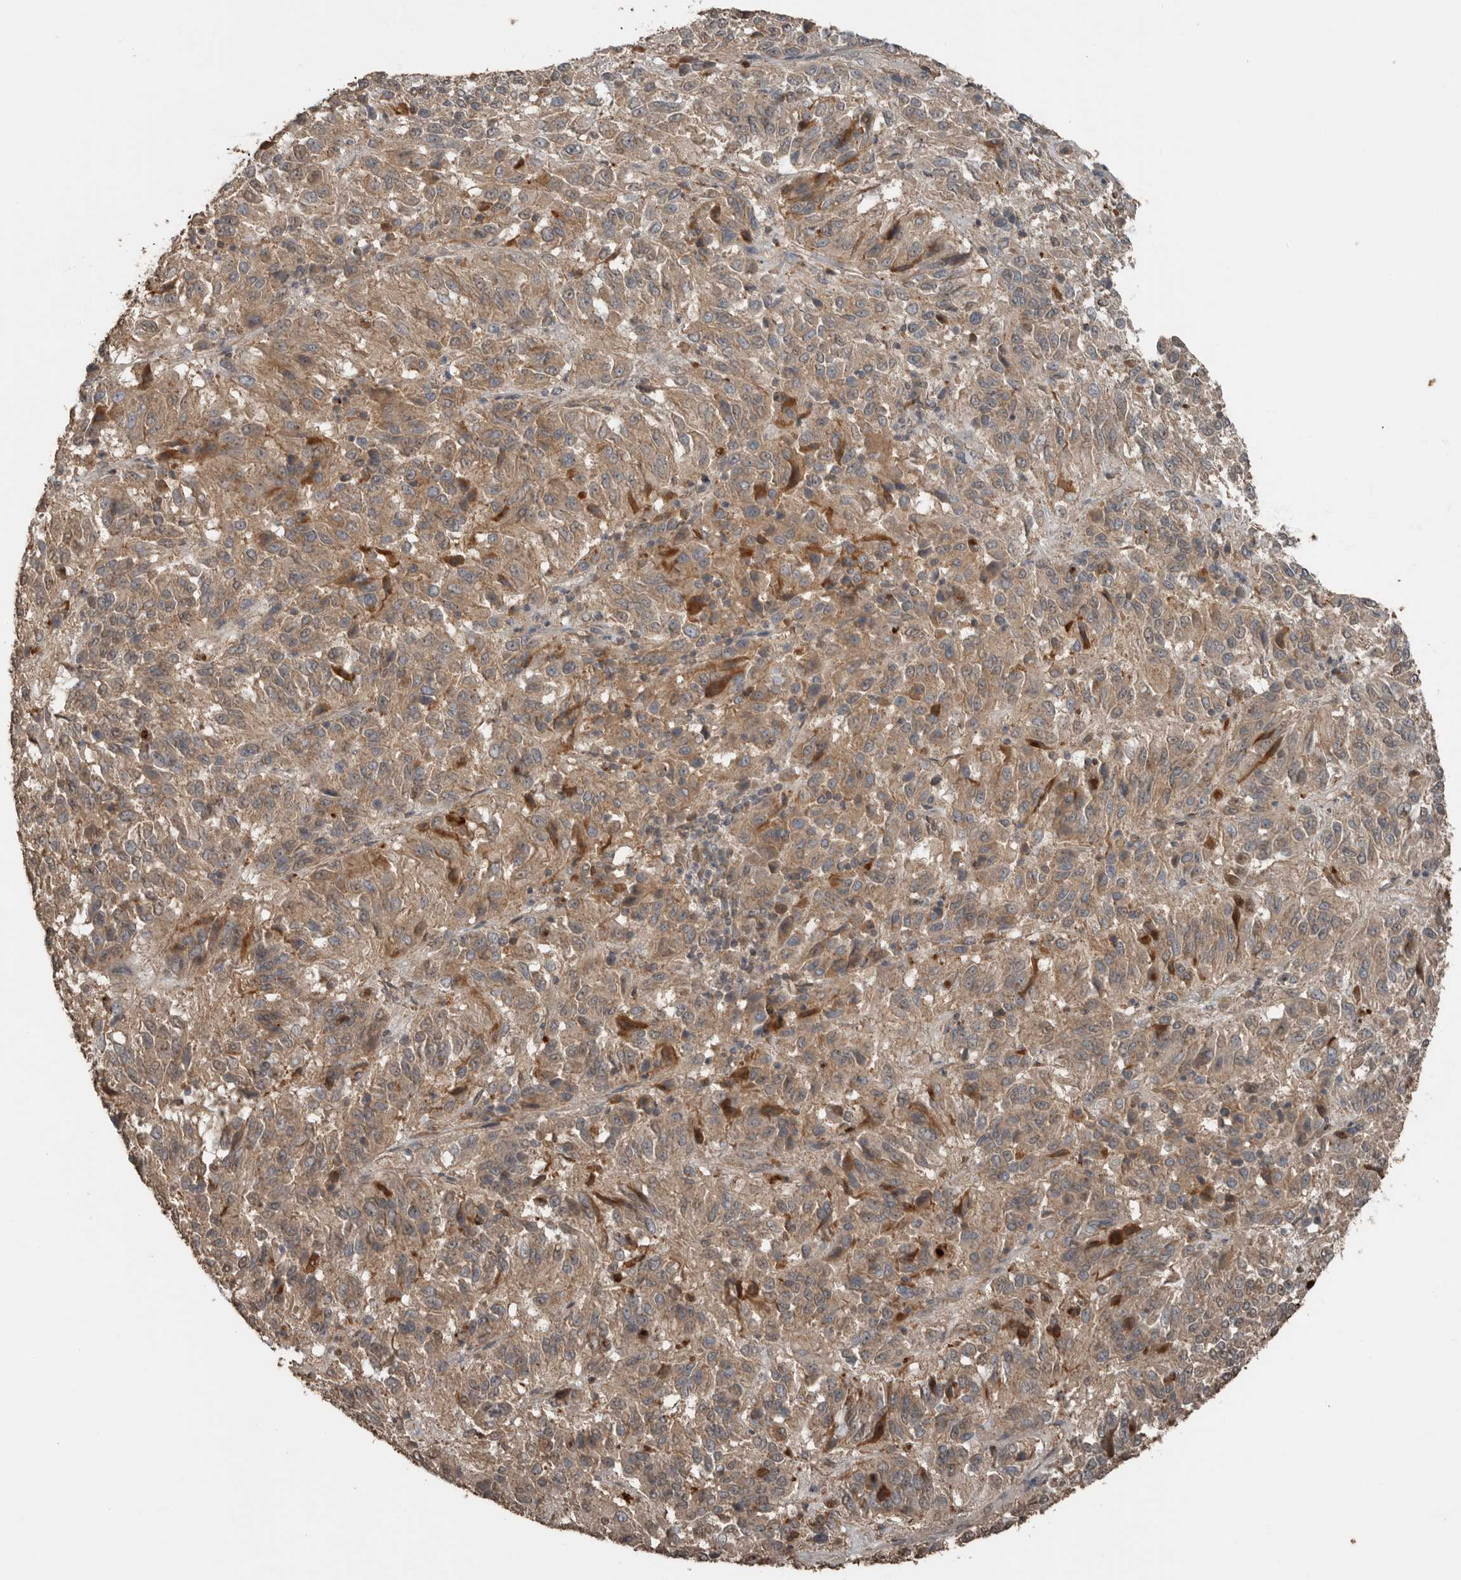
{"staining": {"intensity": "moderate", "quantity": ">75%", "location": "cytoplasmic/membranous"}, "tissue": "melanoma", "cell_type": "Tumor cells", "image_type": "cancer", "snomed": [{"axis": "morphology", "description": "Malignant melanoma, Metastatic site"}, {"axis": "topography", "description": "Lung"}], "caption": "High-power microscopy captured an IHC image of malignant melanoma (metastatic site), revealing moderate cytoplasmic/membranous expression in approximately >75% of tumor cells.", "gene": "BLZF1", "patient": {"sex": "male", "age": 64}}